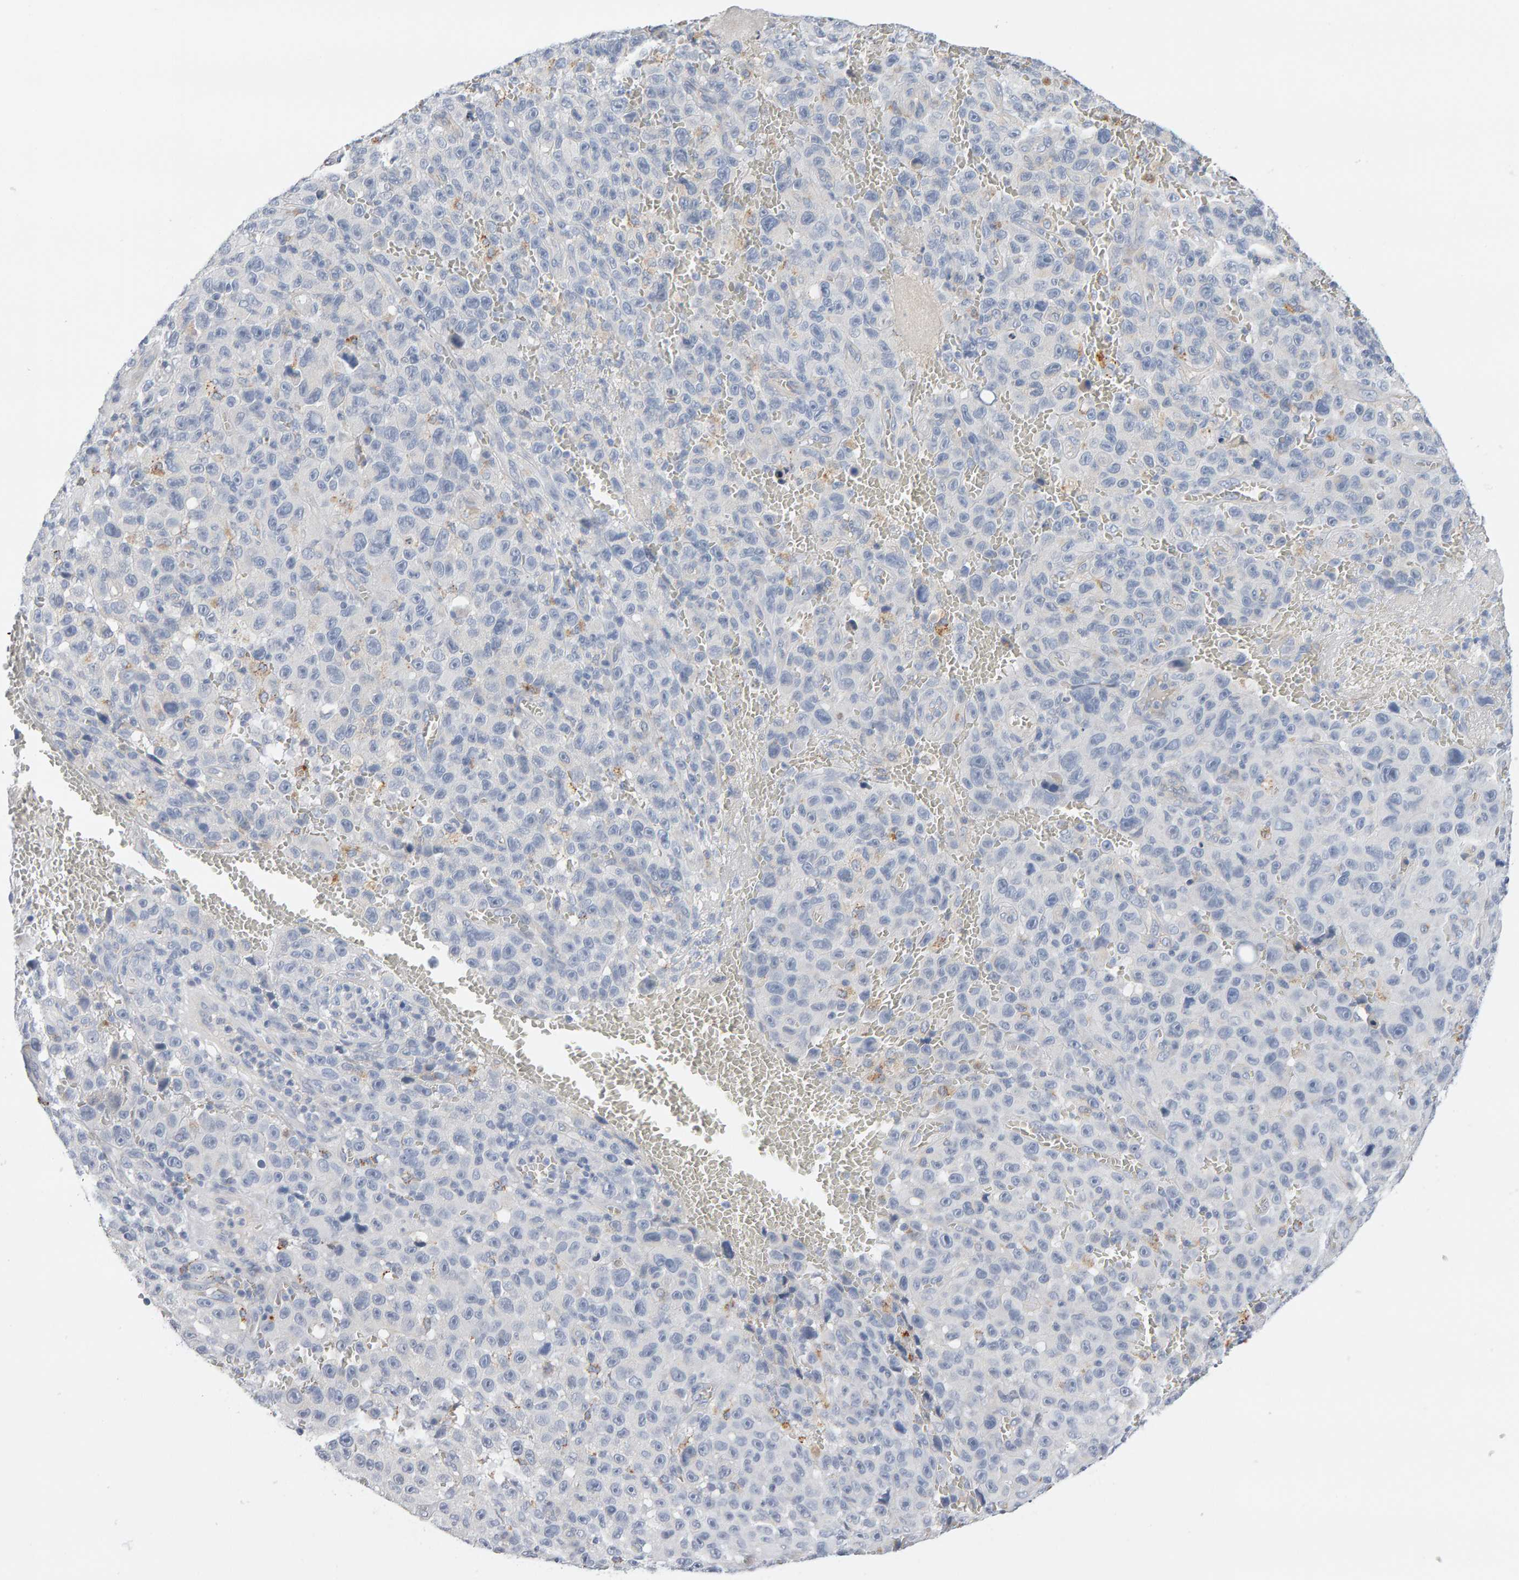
{"staining": {"intensity": "negative", "quantity": "none", "location": "none"}, "tissue": "melanoma", "cell_type": "Tumor cells", "image_type": "cancer", "snomed": [{"axis": "morphology", "description": "Malignant melanoma, NOS"}, {"axis": "topography", "description": "Skin"}], "caption": "DAB (3,3'-diaminobenzidine) immunohistochemical staining of human malignant melanoma reveals no significant positivity in tumor cells.", "gene": "METRNL", "patient": {"sex": "female", "age": 82}}